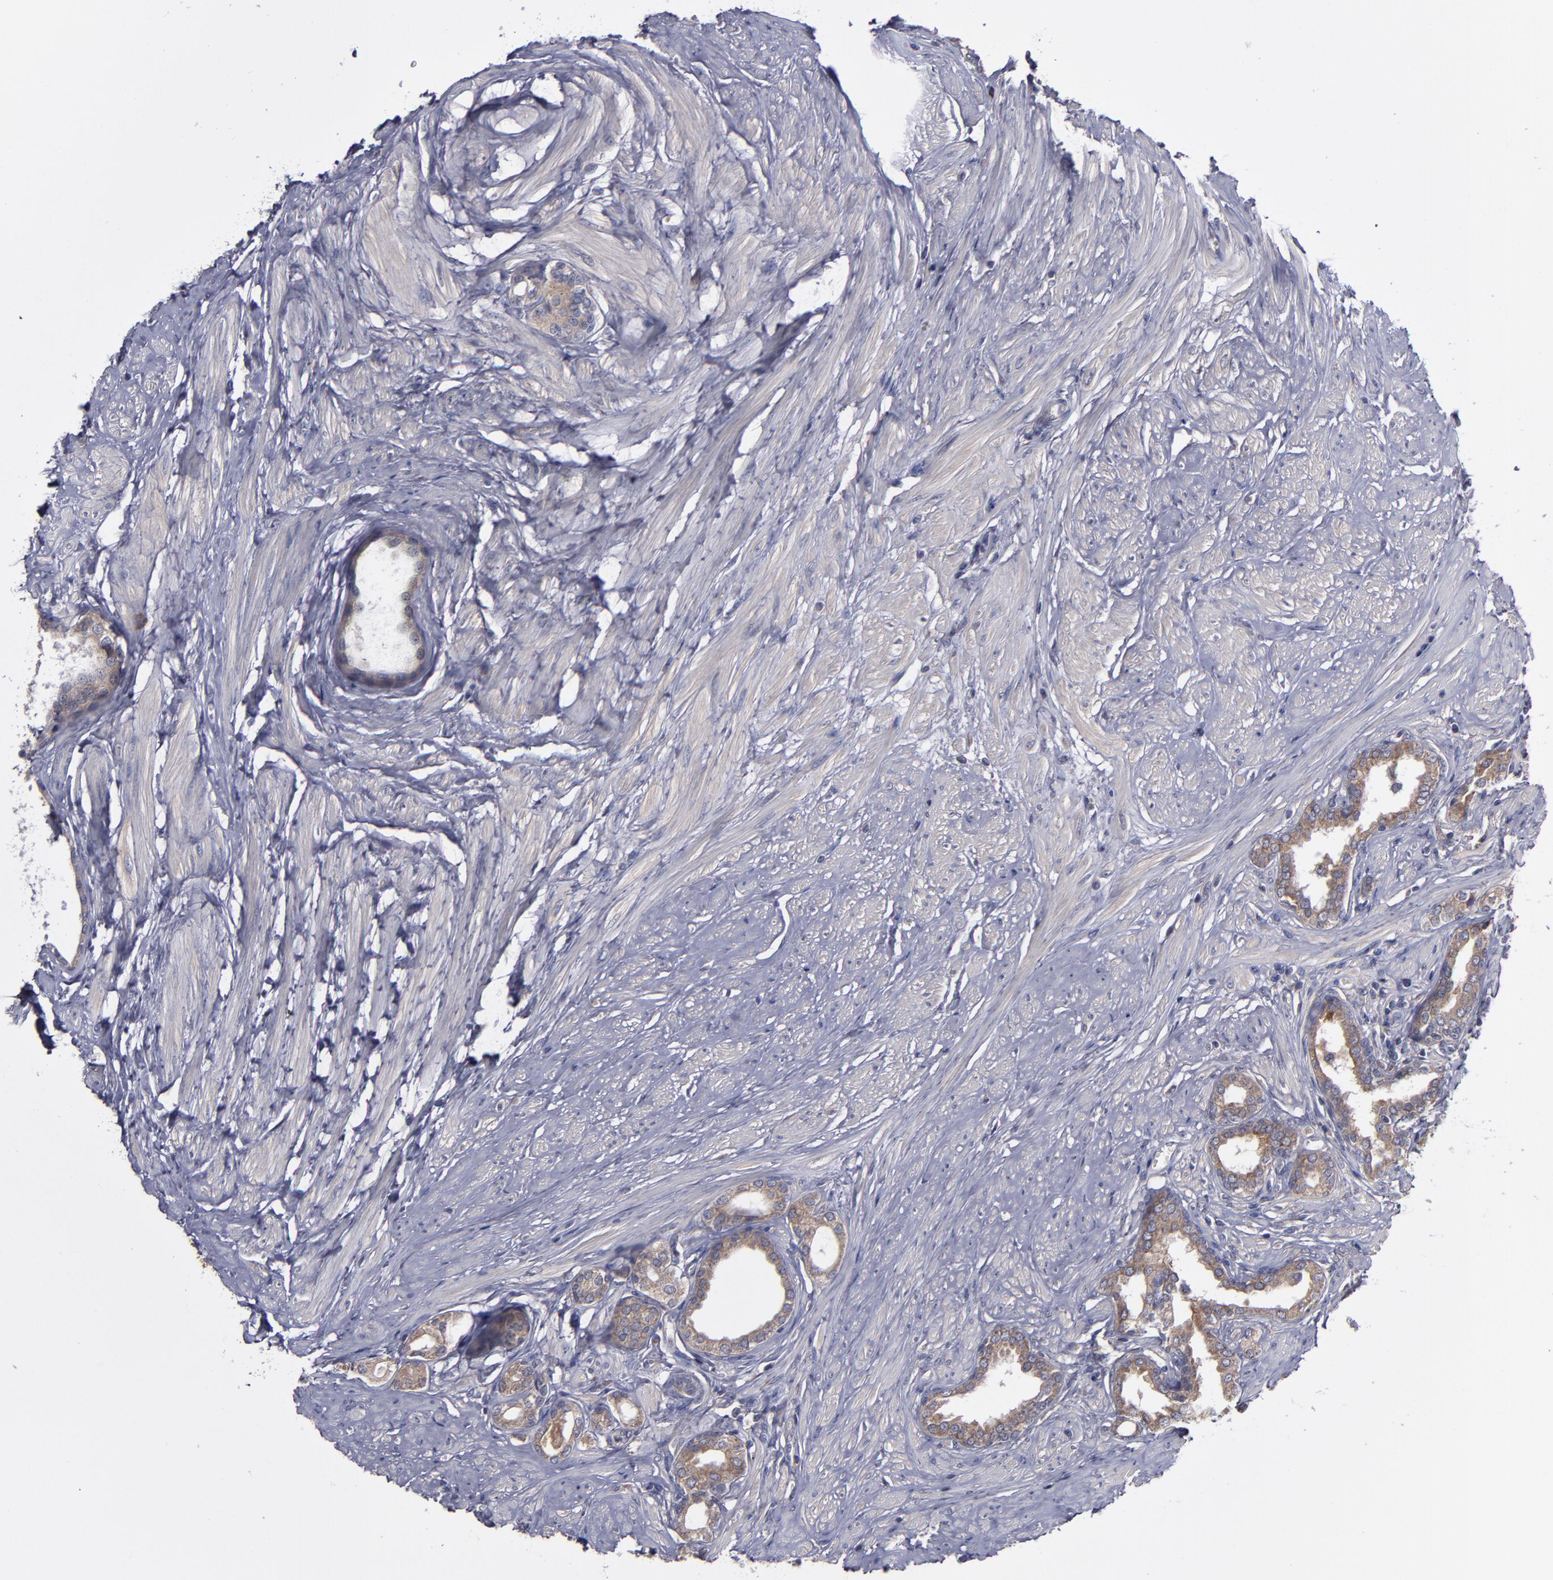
{"staining": {"intensity": "moderate", "quantity": ">75%", "location": "cytoplasmic/membranous"}, "tissue": "prostate", "cell_type": "Glandular cells", "image_type": "normal", "snomed": [{"axis": "morphology", "description": "Normal tissue, NOS"}, {"axis": "topography", "description": "Prostate"}], "caption": "Human prostate stained with a brown dye demonstrates moderate cytoplasmic/membranous positive expression in approximately >75% of glandular cells.", "gene": "MMP11", "patient": {"sex": "male", "age": 64}}